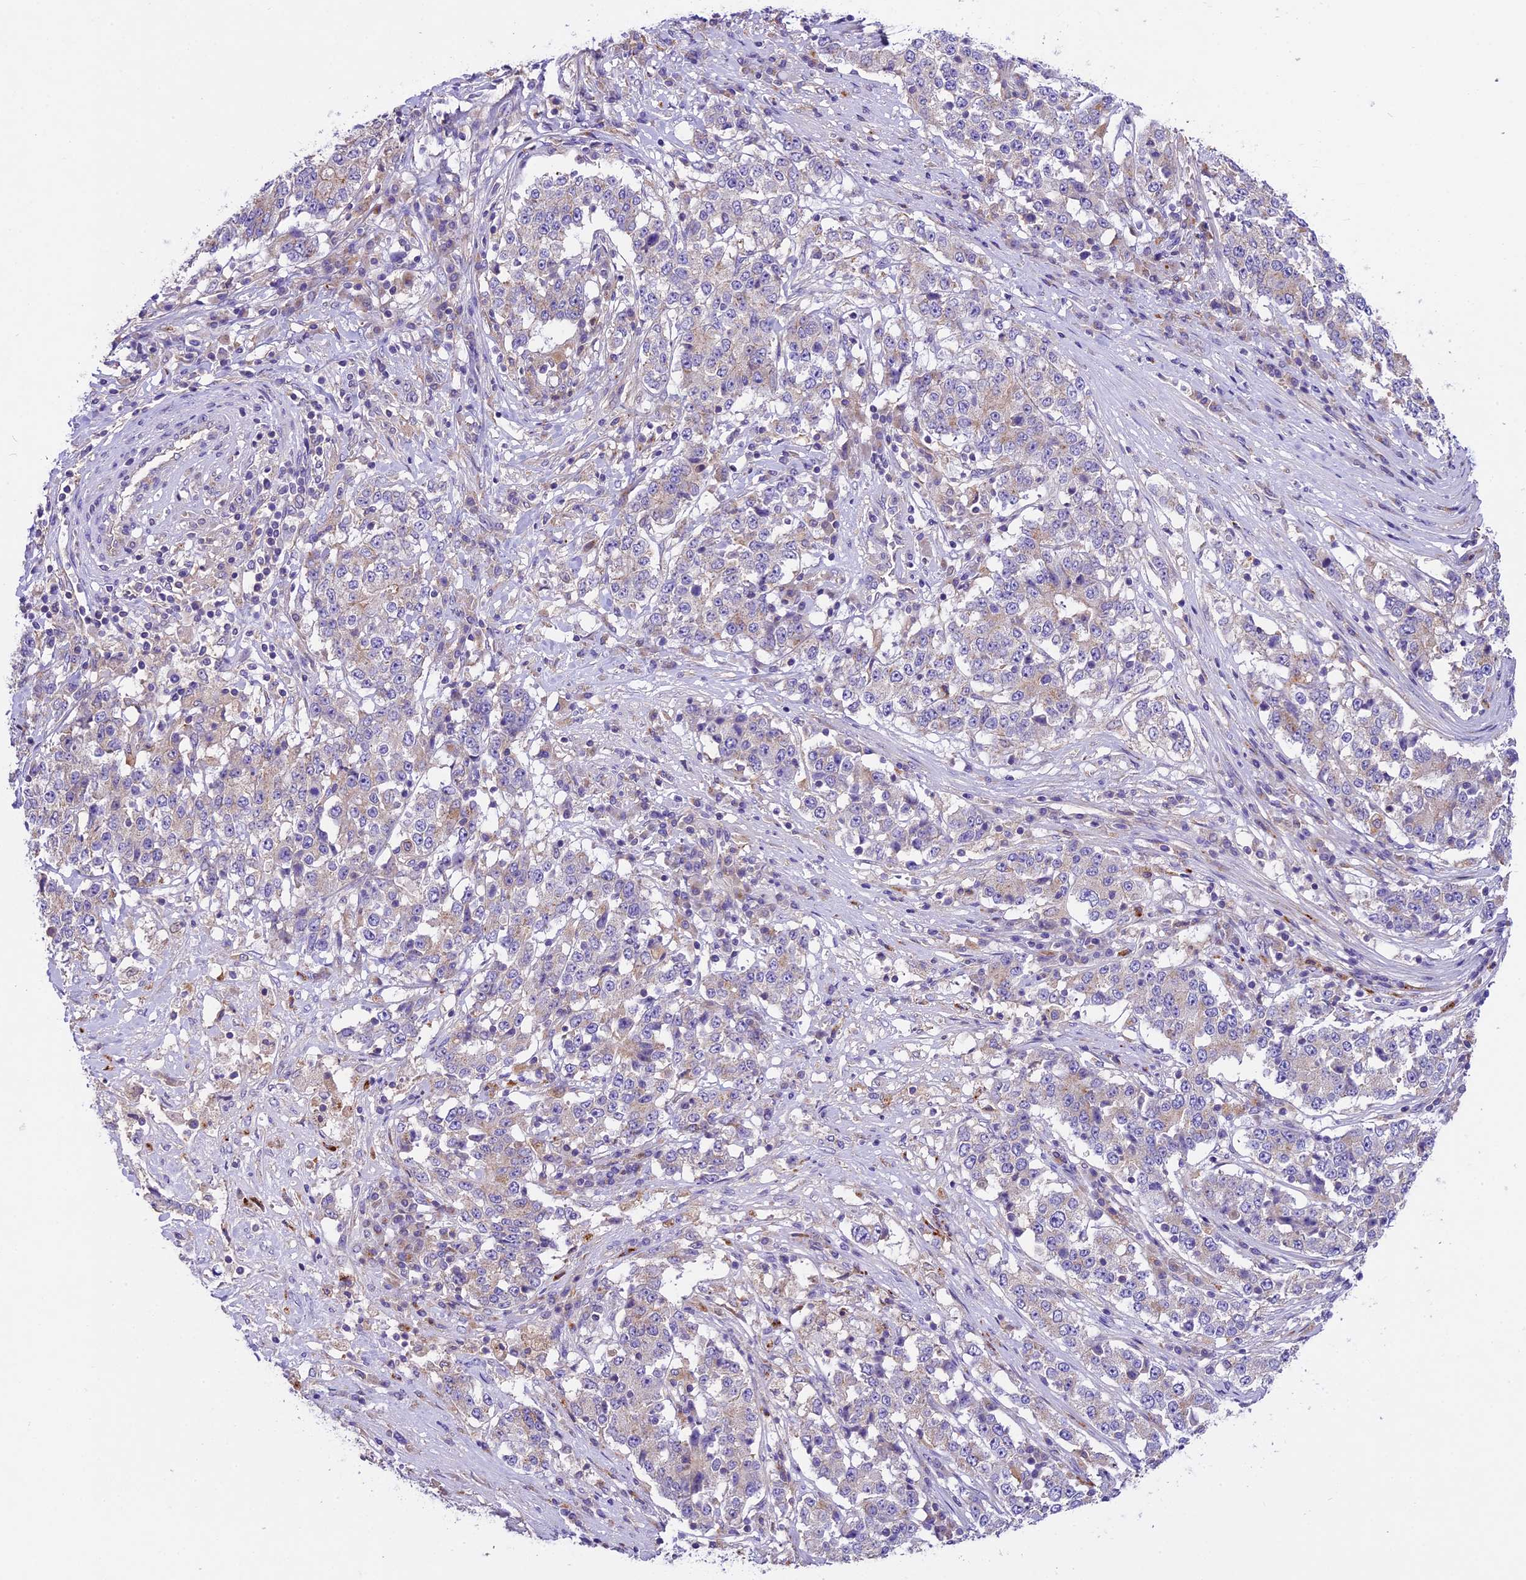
{"staining": {"intensity": "negative", "quantity": "none", "location": "none"}, "tissue": "stomach cancer", "cell_type": "Tumor cells", "image_type": "cancer", "snomed": [{"axis": "morphology", "description": "Adenocarcinoma, NOS"}, {"axis": "topography", "description": "Stomach"}], "caption": "Tumor cells show no significant protein positivity in stomach cancer.", "gene": "PEMT", "patient": {"sex": "male", "age": 59}}